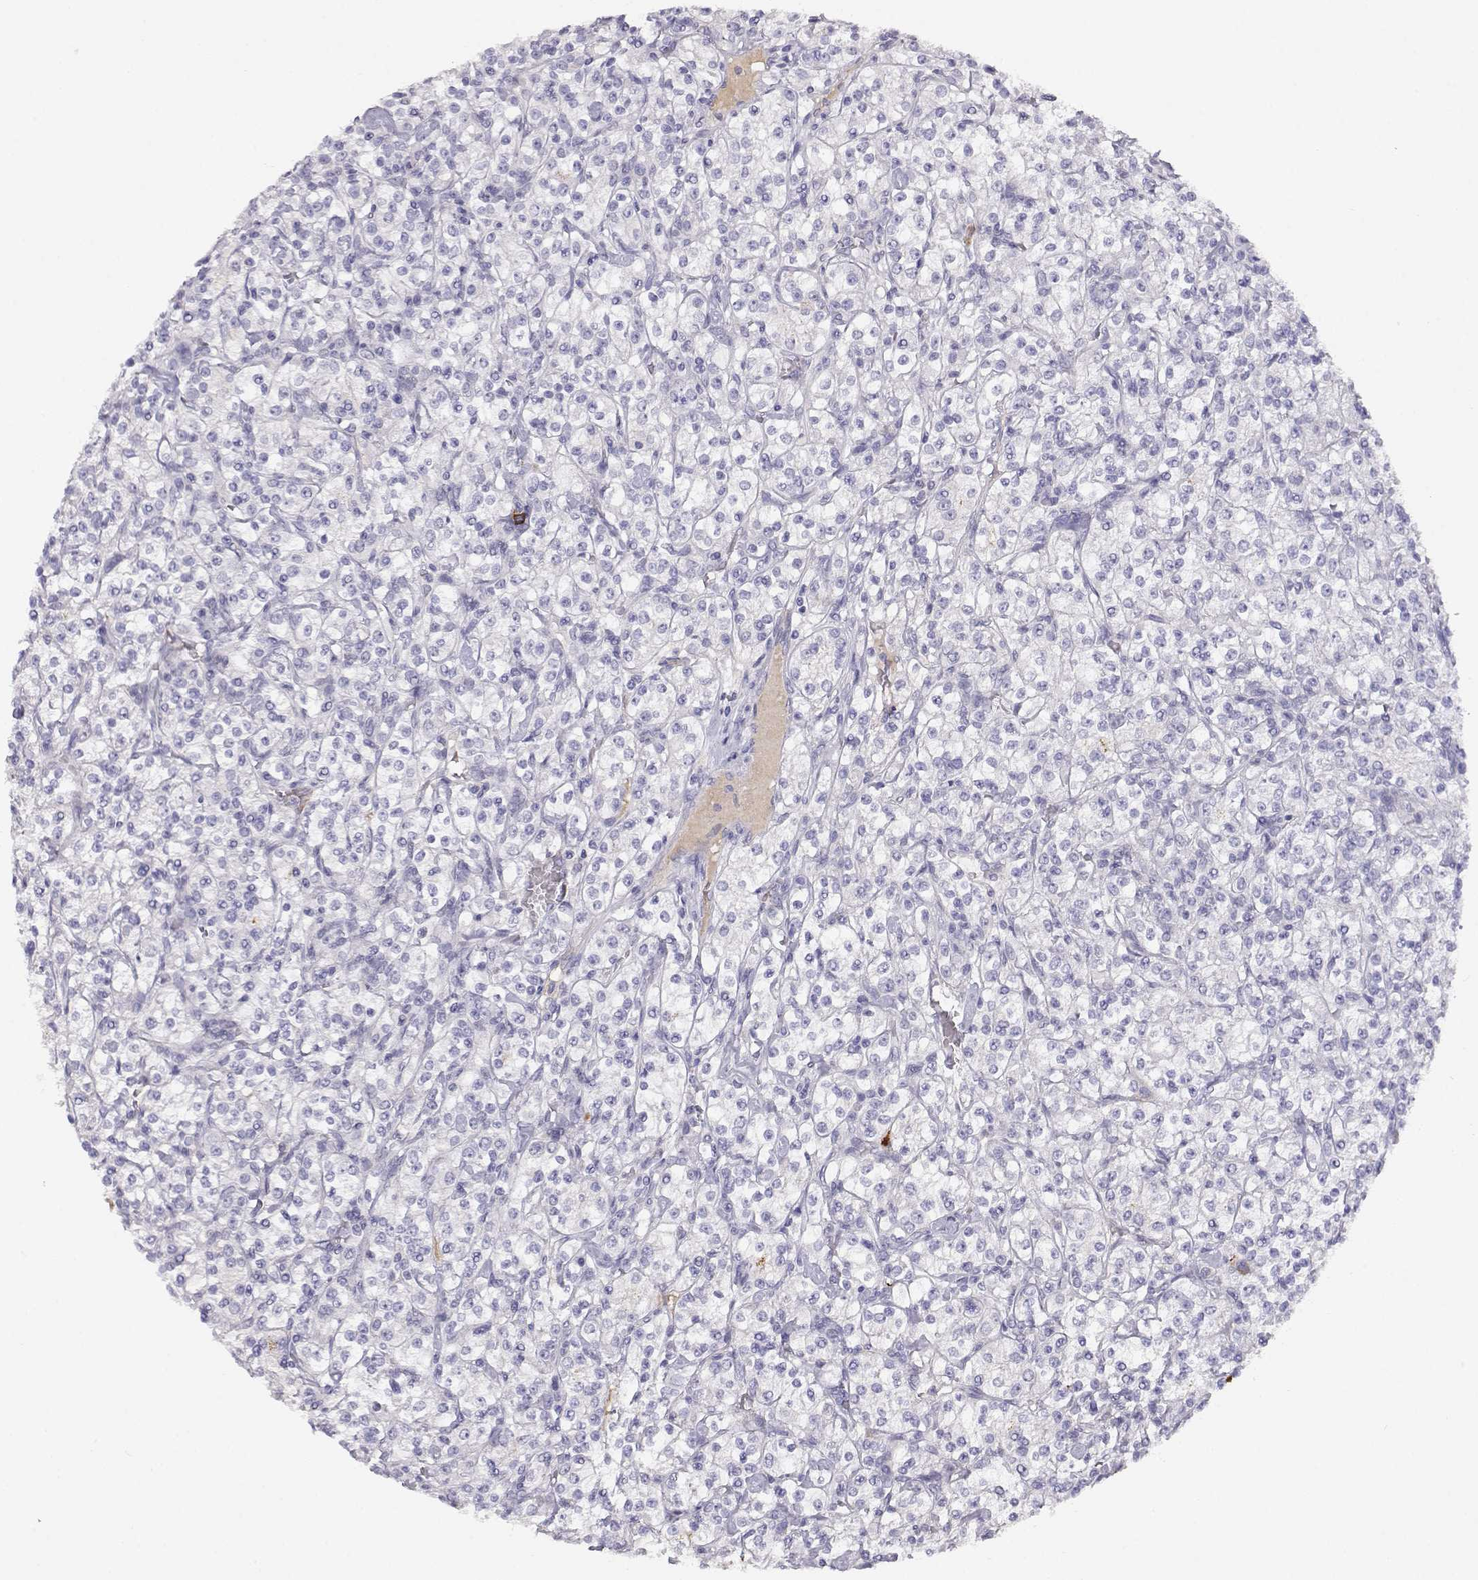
{"staining": {"intensity": "negative", "quantity": "none", "location": "none"}, "tissue": "renal cancer", "cell_type": "Tumor cells", "image_type": "cancer", "snomed": [{"axis": "morphology", "description": "Adenocarcinoma, NOS"}, {"axis": "topography", "description": "Kidney"}], "caption": "Immunohistochemistry (IHC) image of neoplastic tissue: human renal cancer (adenocarcinoma) stained with DAB (3,3'-diaminobenzidine) shows no significant protein positivity in tumor cells.", "gene": "CDHR1", "patient": {"sex": "male", "age": 77}}